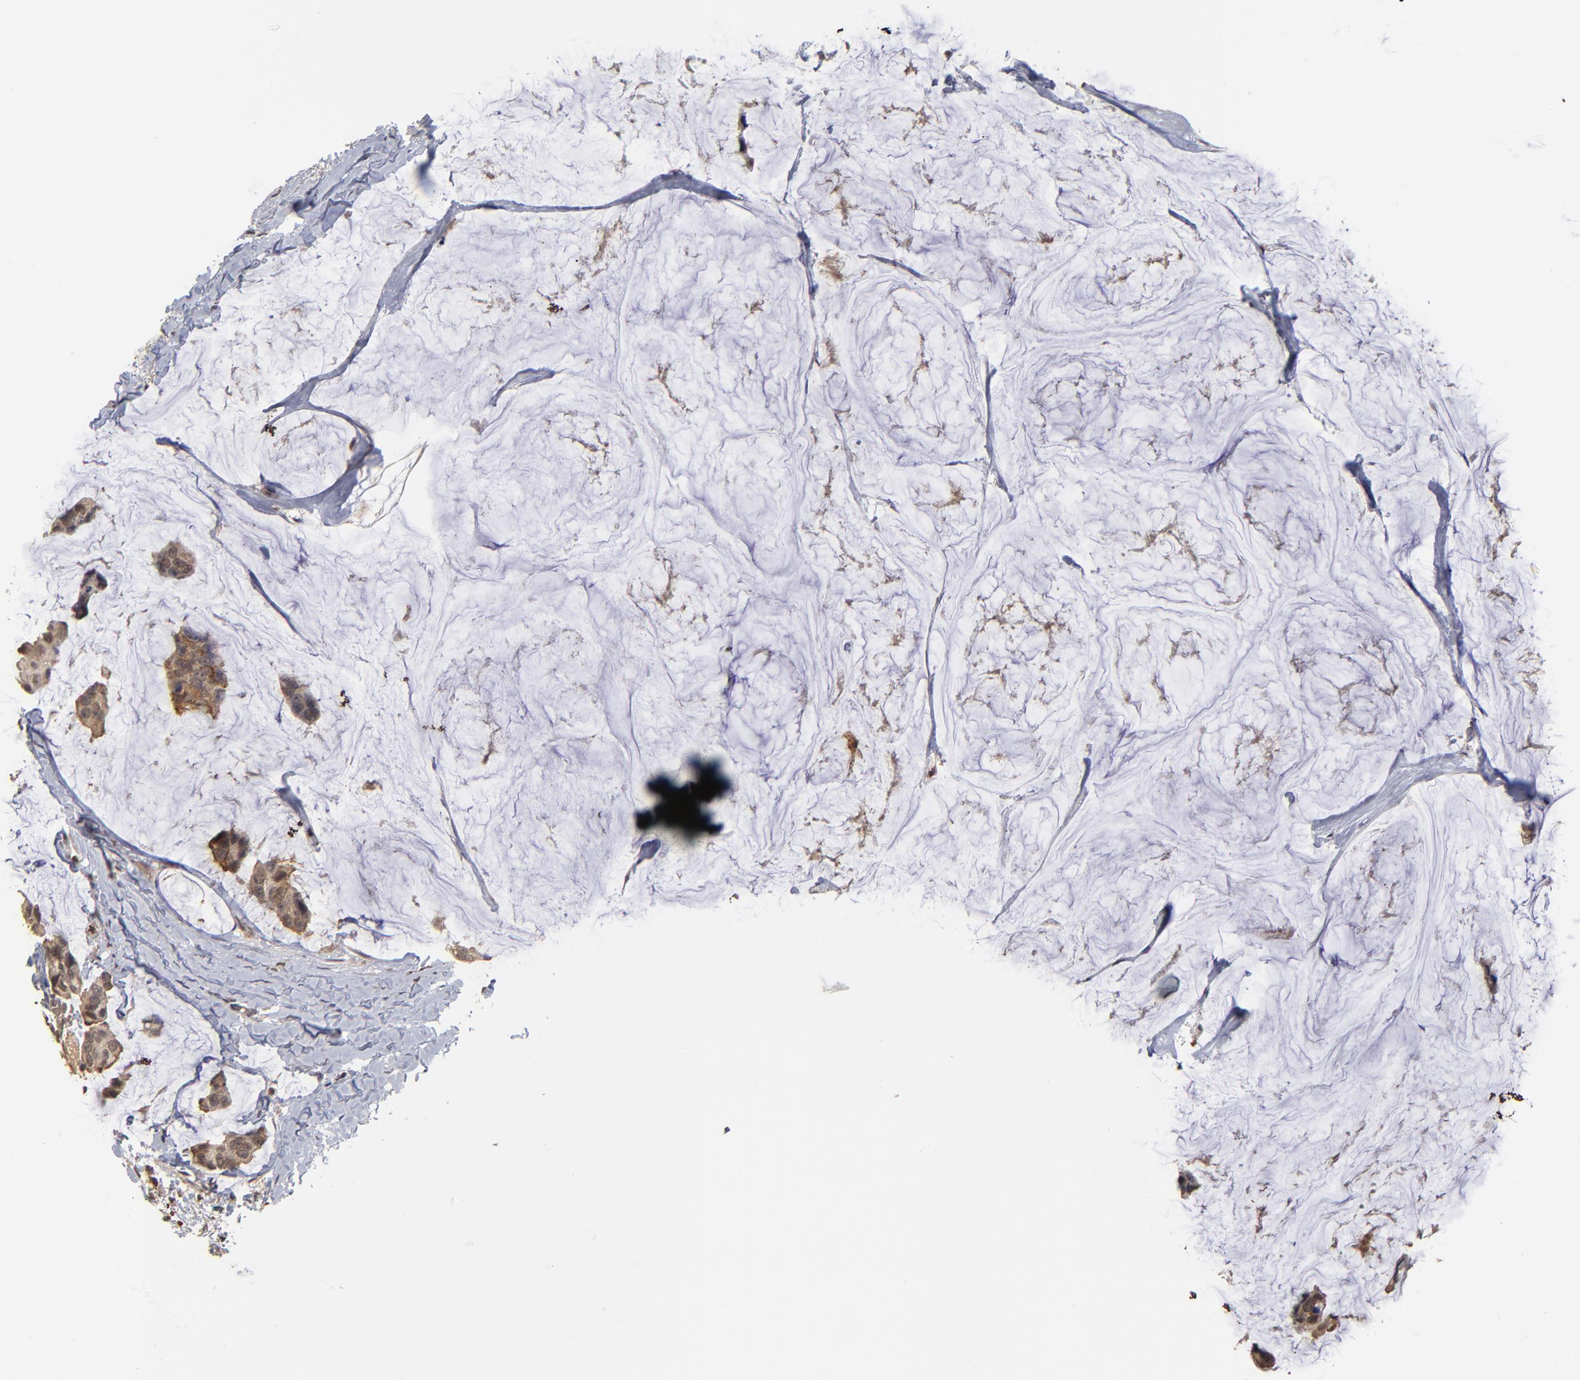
{"staining": {"intensity": "moderate", "quantity": ">75%", "location": "cytoplasmic/membranous"}, "tissue": "breast cancer", "cell_type": "Tumor cells", "image_type": "cancer", "snomed": [{"axis": "morphology", "description": "Normal tissue, NOS"}, {"axis": "morphology", "description": "Duct carcinoma"}, {"axis": "topography", "description": "Breast"}], "caption": "Brown immunohistochemical staining in breast cancer displays moderate cytoplasmic/membranous expression in about >75% of tumor cells.", "gene": "ASB8", "patient": {"sex": "female", "age": 50}}